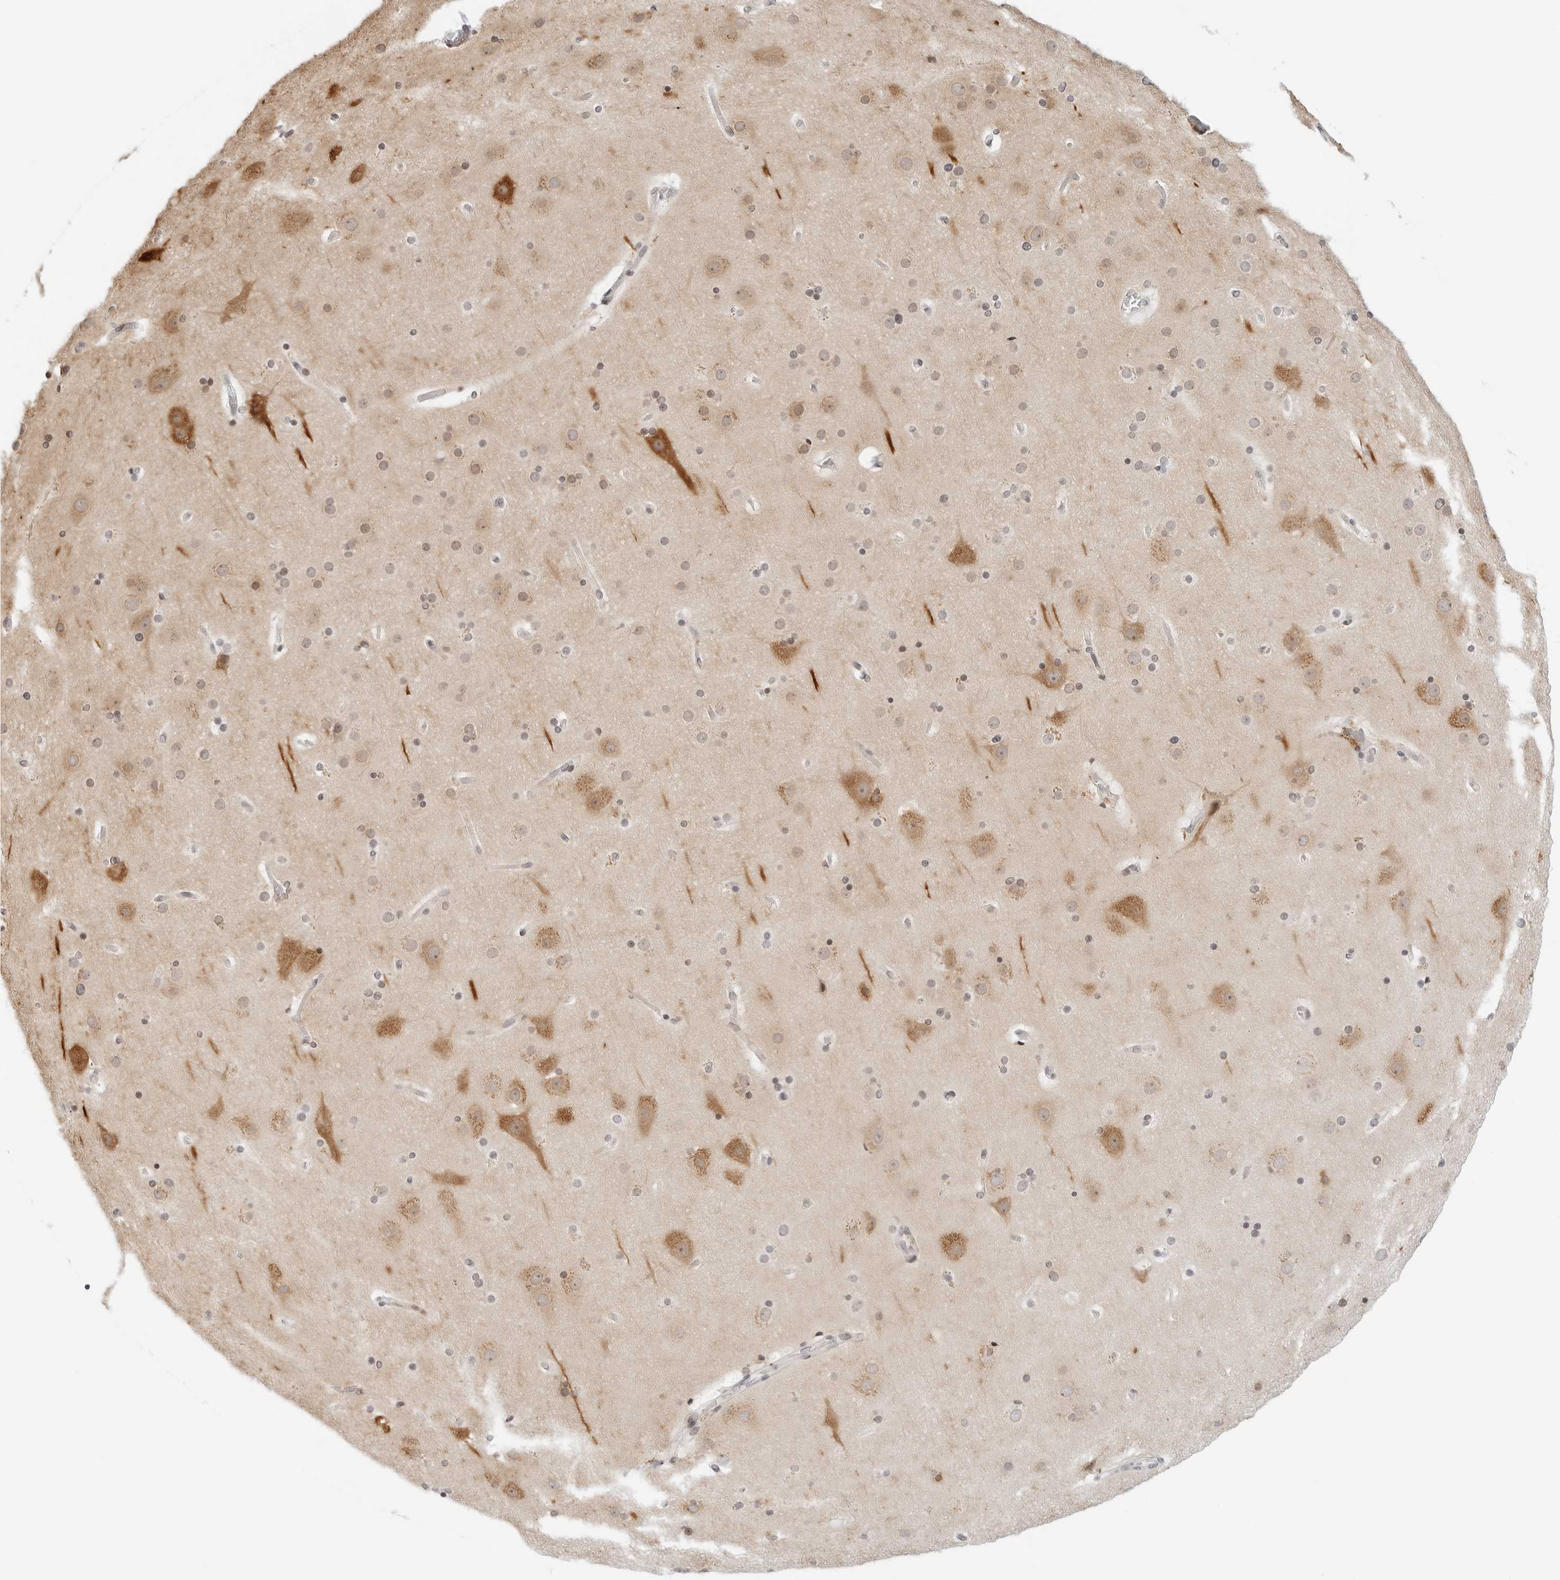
{"staining": {"intensity": "negative", "quantity": "none", "location": "none"}, "tissue": "cerebral cortex", "cell_type": "Endothelial cells", "image_type": "normal", "snomed": [{"axis": "morphology", "description": "Normal tissue, NOS"}, {"axis": "topography", "description": "Cerebral cortex"}], "caption": "Endothelial cells show no significant protein positivity in normal cerebral cortex. Nuclei are stained in blue.", "gene": "PARP10", "patient": {"sex": "male", "age": 57}}